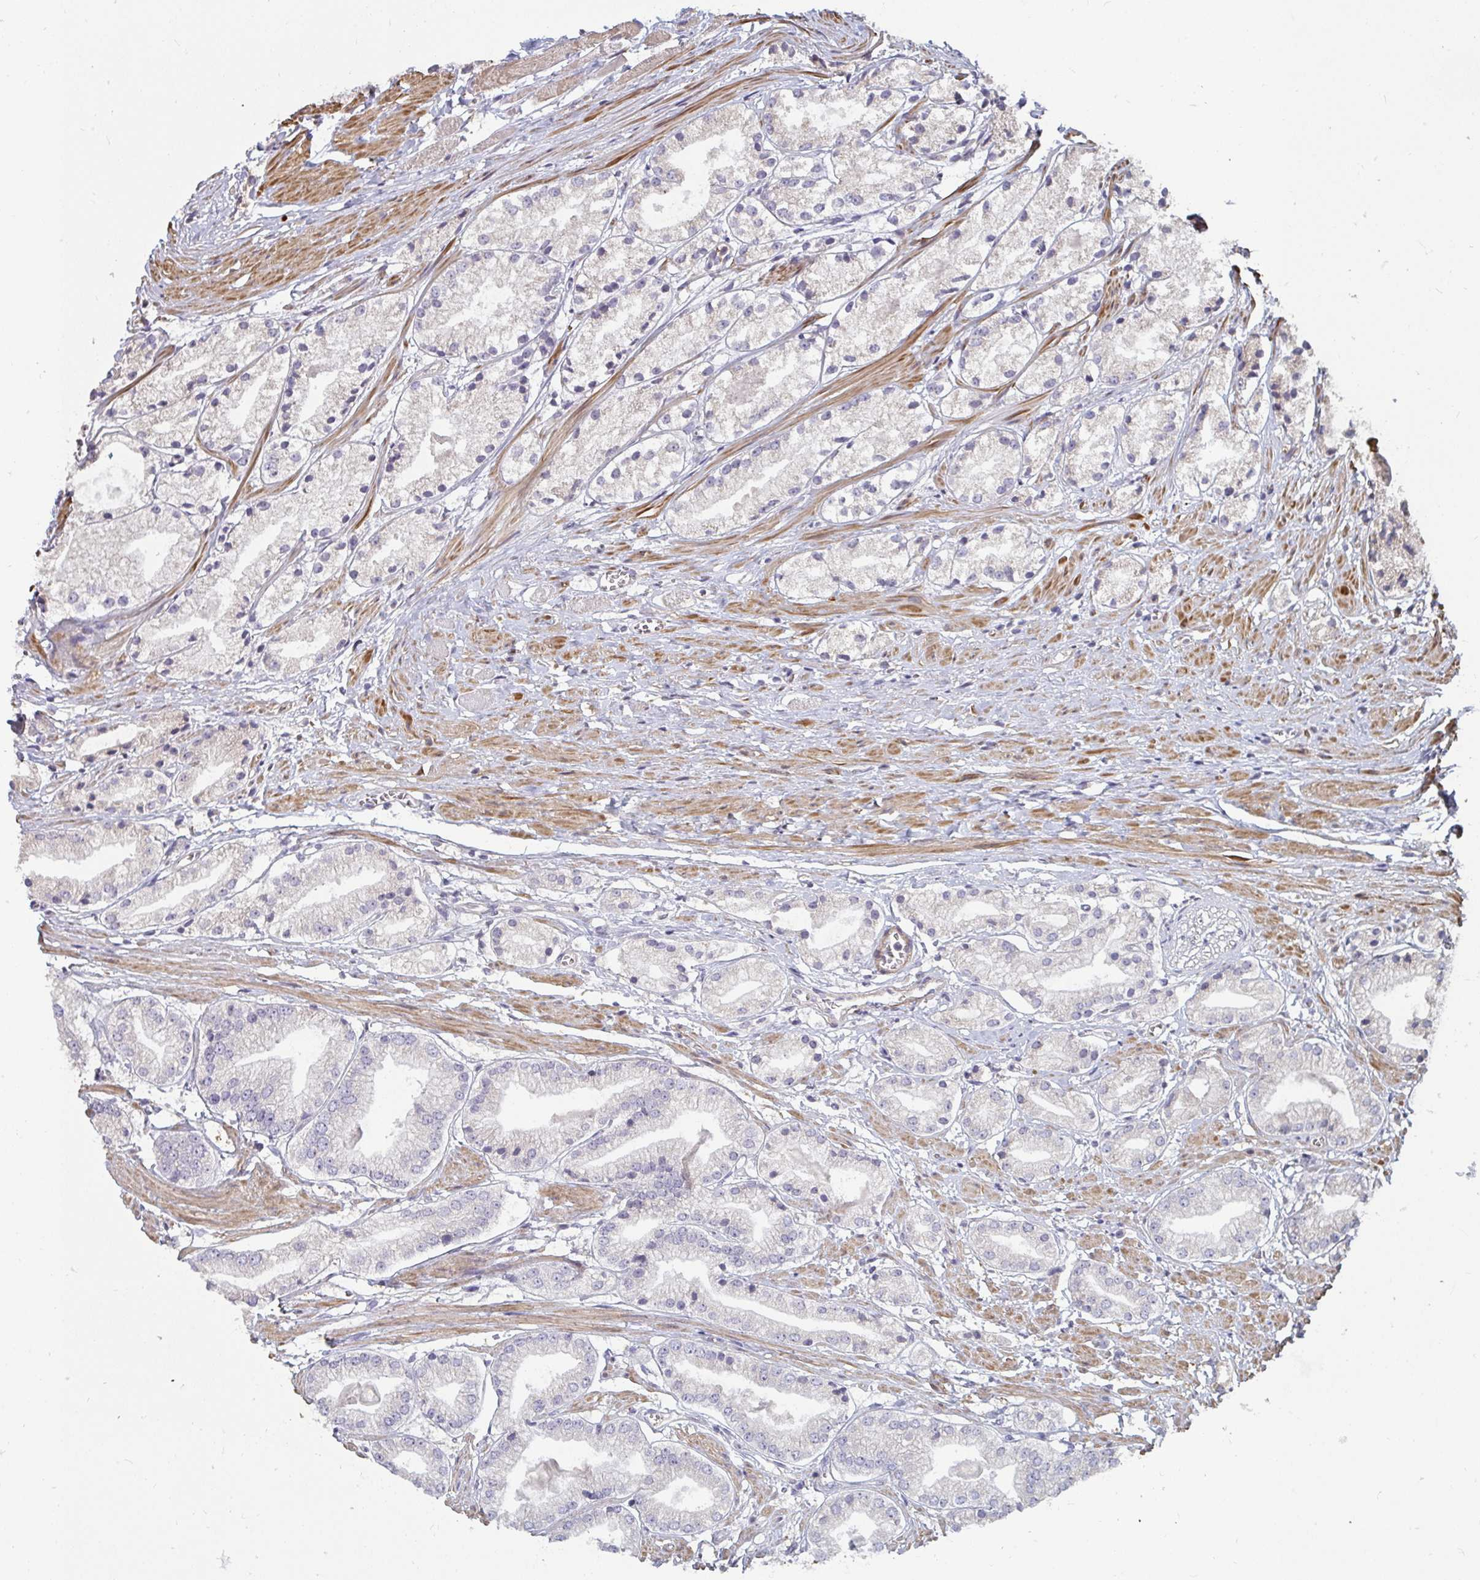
{"staining": {"intensity": "negative", "quantity": "none", "location": "none"}, "tissue": "prostate cancer", "cell_type": "Tumor cells", "image_type": "cancer", "snomed": [{"axis": "morphology", "description": "Adenocarcinoma, Low grade"}, {"axis": "topography", "description": "Prostate"}], "caption": "Immunohistochemistry image of neoplastic tissue: human prostate adenocarcinoma (low-grade) stained with DAB reveals no significant protein positivity in tumor cells.", "gene": "ZFYVE28", "patient": {"sex": "male", "age": 69}}